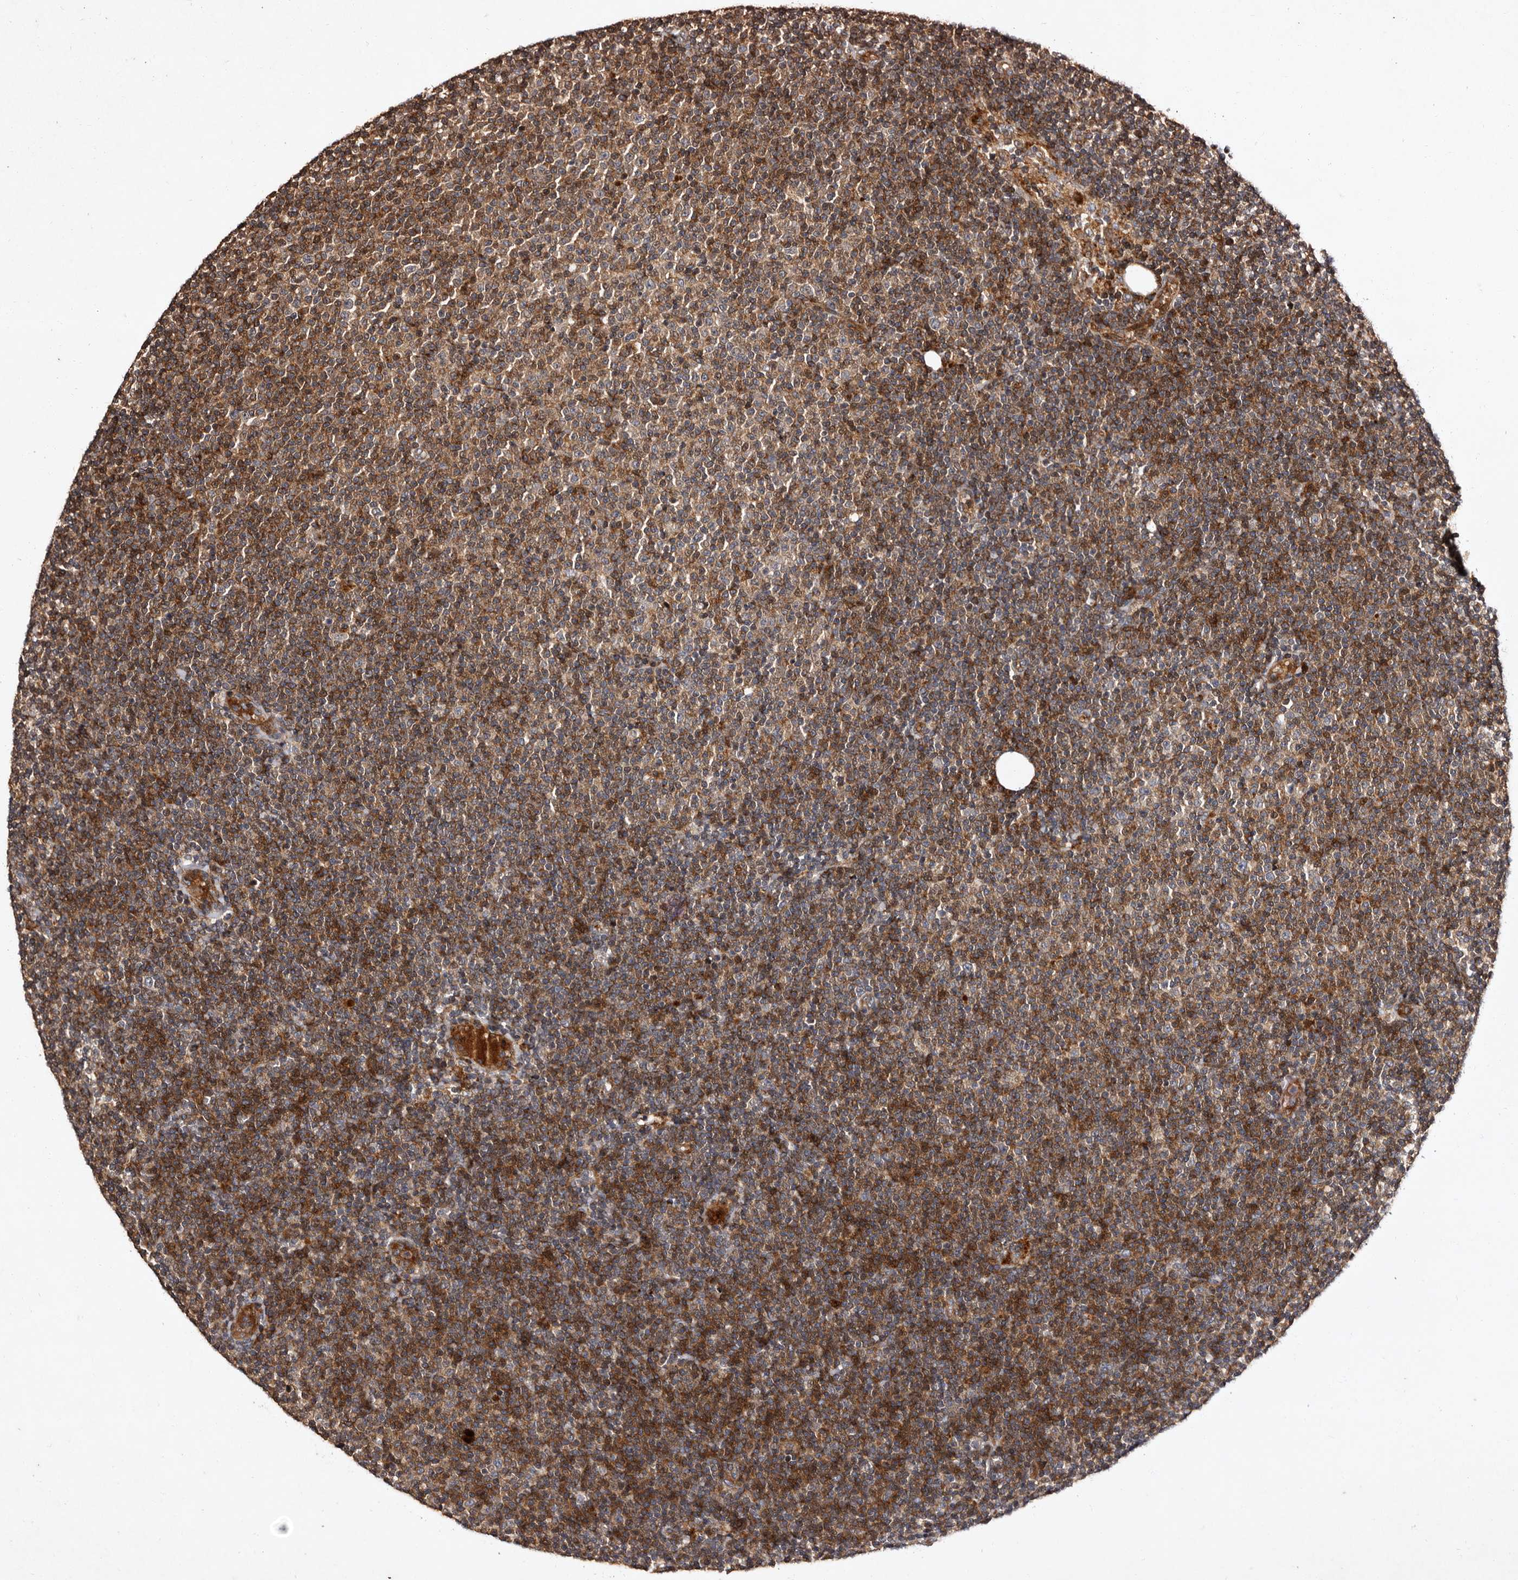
{"staining": {"intensity": "strong", "quantity": ">75%", "location": "cytoplasmic/membranous"}, "tissue": "lymphoma", "cell_type": "Tumor cells", "image_type": "cancer", "snomed": [{"axis": "morphology", "description": "Malignant lymphoma, non-Hodgkin's type, Low grade"}, {"axis": "topography", "description": "Lymph node"}], "caption": "Immunohistochemistry (DAB) staining of low-grade malignant lymphoma, non-Hodgkin's type reveals strong cytoplasmic/membranous protein staining in approximately >75% of tumor cells. The staining is performed using DAB (3,3'-diaminobenzidine) brown chromogen to label protein expression. The nuclei are counter-stained blue using hematoxylin.", "gene": "PRKD3", "patient": {"sex": "female", "age": 53}}